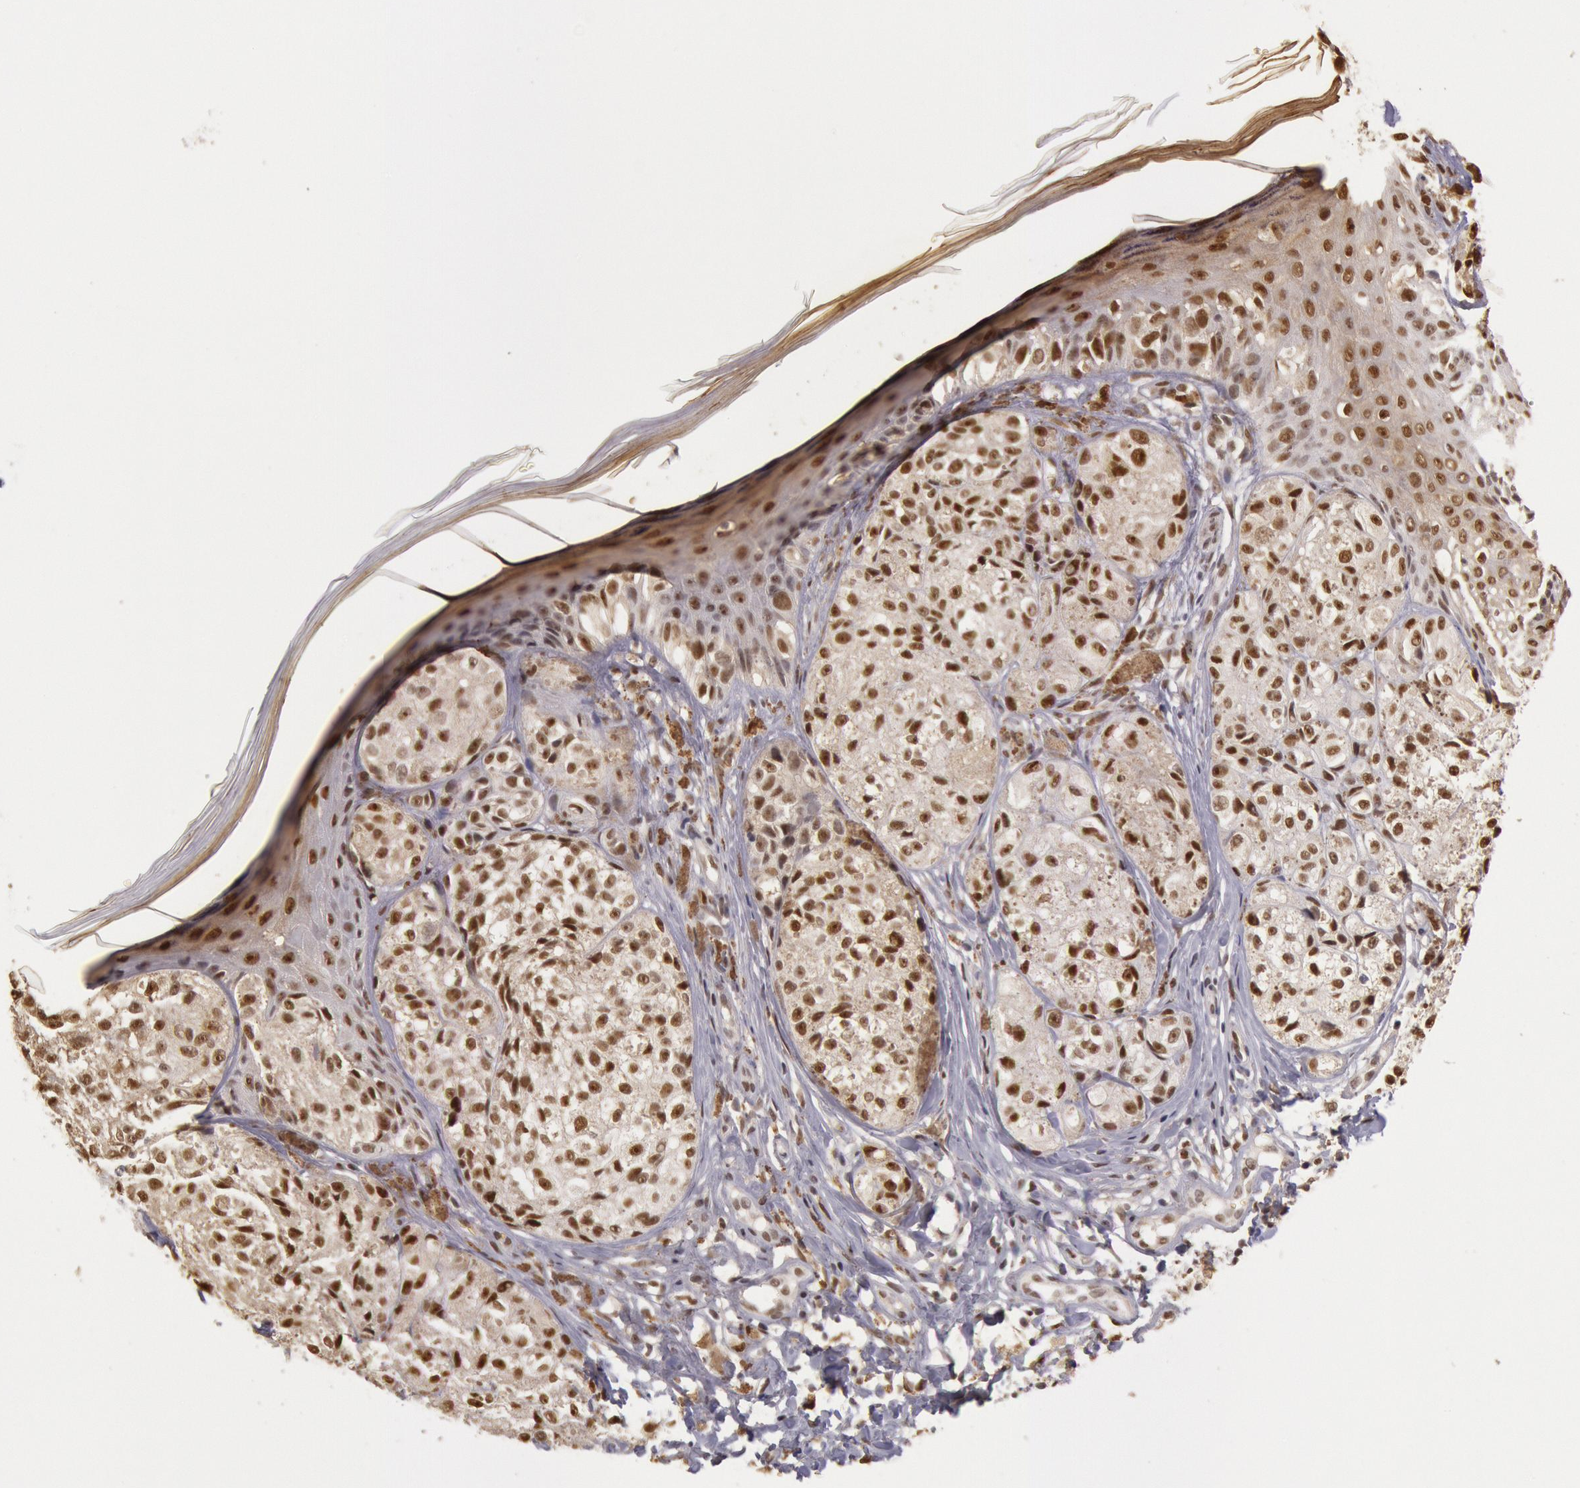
{"staining": {"intensity": "moderate", "quantity": ">75%", "location": "nuclear"}, "tissue": "melanoma", "cell_type": "Tumor cells", "image_type": "cancer", "snomed": [{"axis": "morphology", "description": "Malignant melanoma, NOS"}, {"axis": "topography", "description": "Skin"}], "caption": "Protein expression analysis of malignant melanoma shows moderate nuclear expression in approximately >75% of tumor cells. Immunohistochemistry (ihc) stains the protein of interest in brown and the nuclei are stained blue.", "gene": "LIG4", "patient": {"sex": "male", "age": 57}}